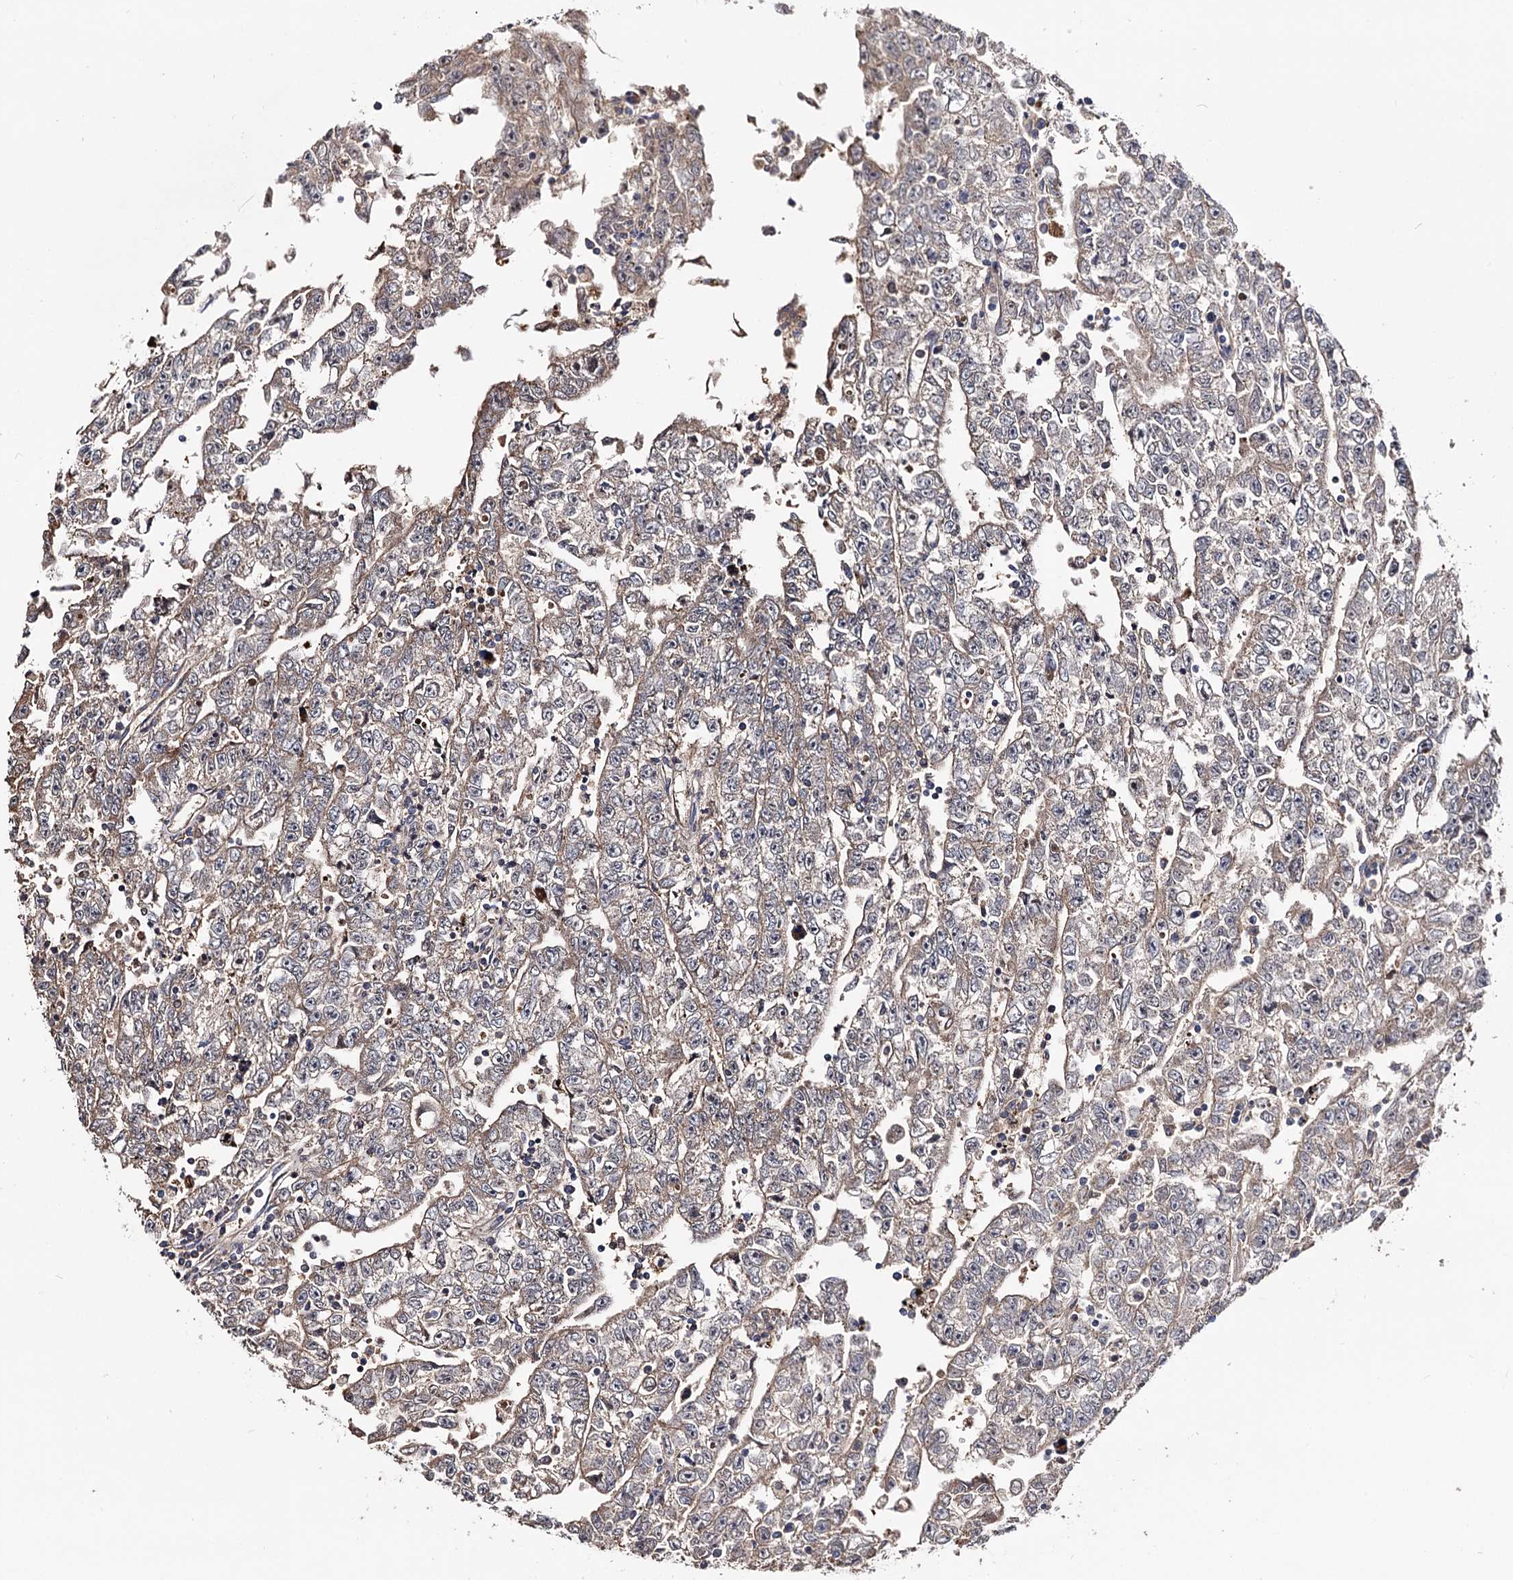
{"staining": {"intensity": "weak", "quantity": "<25%", "location": "cytoplasmic/membranous"}, "tissue": "testis cancer", "cell_type": "Tumor cells", "image_type": "cancer", "snomed": [{"axis": "morphology", "description": "Carcinoma, Embryonal, NOS"}, {"axis": "topography", "description": "Testis"}], "caption": "There is no significant expression in tumor cells of embryonal carcinoma (testis).", "gene": "IDI1", "patient": {"sex": "male", "age": 25}}